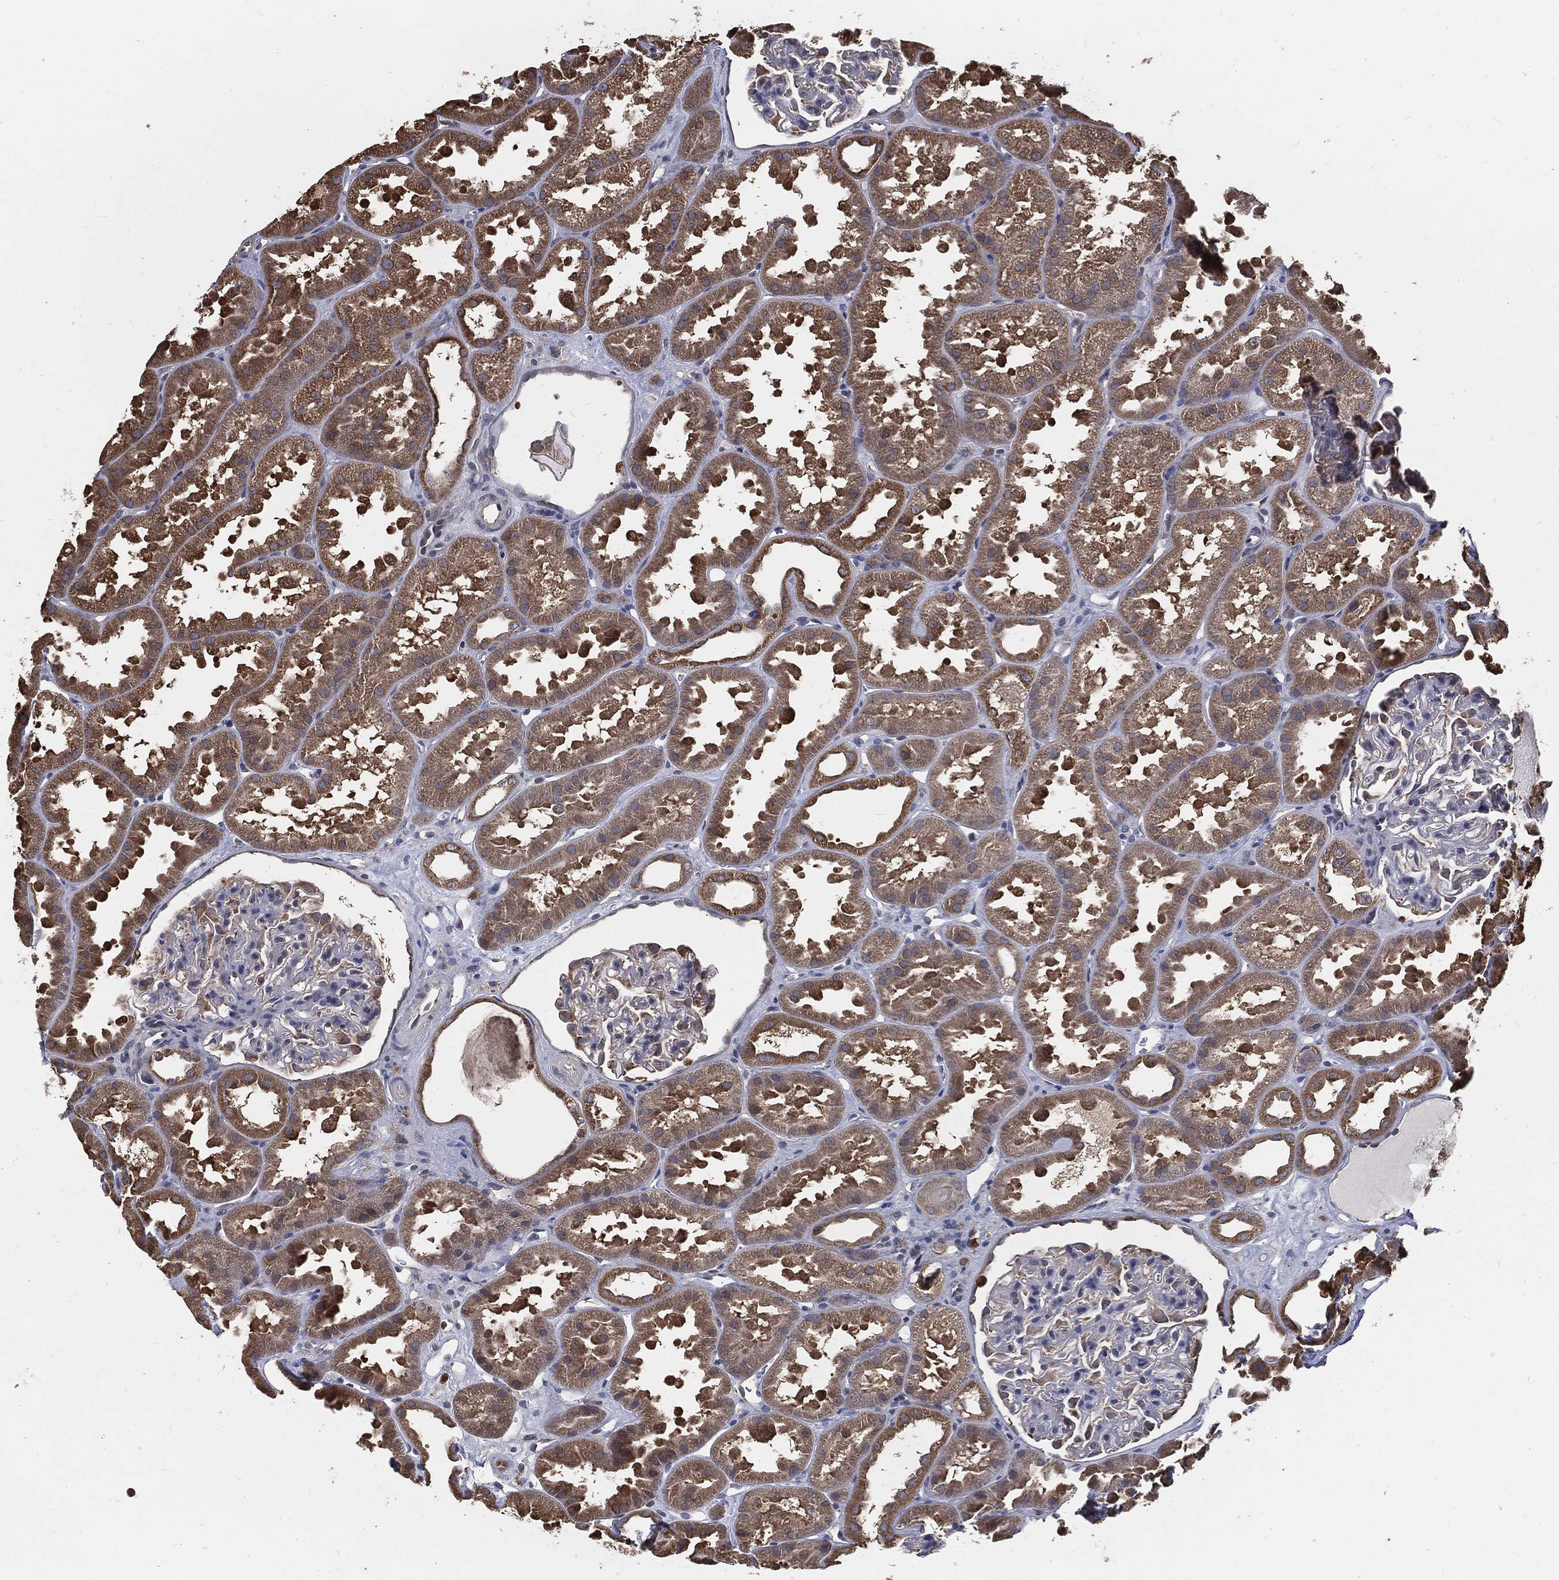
{"staining": {"intensity": "weak", "quantity": "<25%", "location": "cytoplasmic/membranous"}, "tissue": "kidney", "cell_type": "Cells in glomeruli", "image_type": "normal", "snomed": [{"axis": "morphology", "description": "Normal tissue, NOS"}, {"axis": "topography", "description": "Kidney"}], "caption": "Immunohistochemistry (IHC) image of benign kidney stained for a protein (brown), which demonstrates no positivity in cells in glomeruli.", "gene": "PRDX4", "patient": {"sex": "male", "age": 61}}